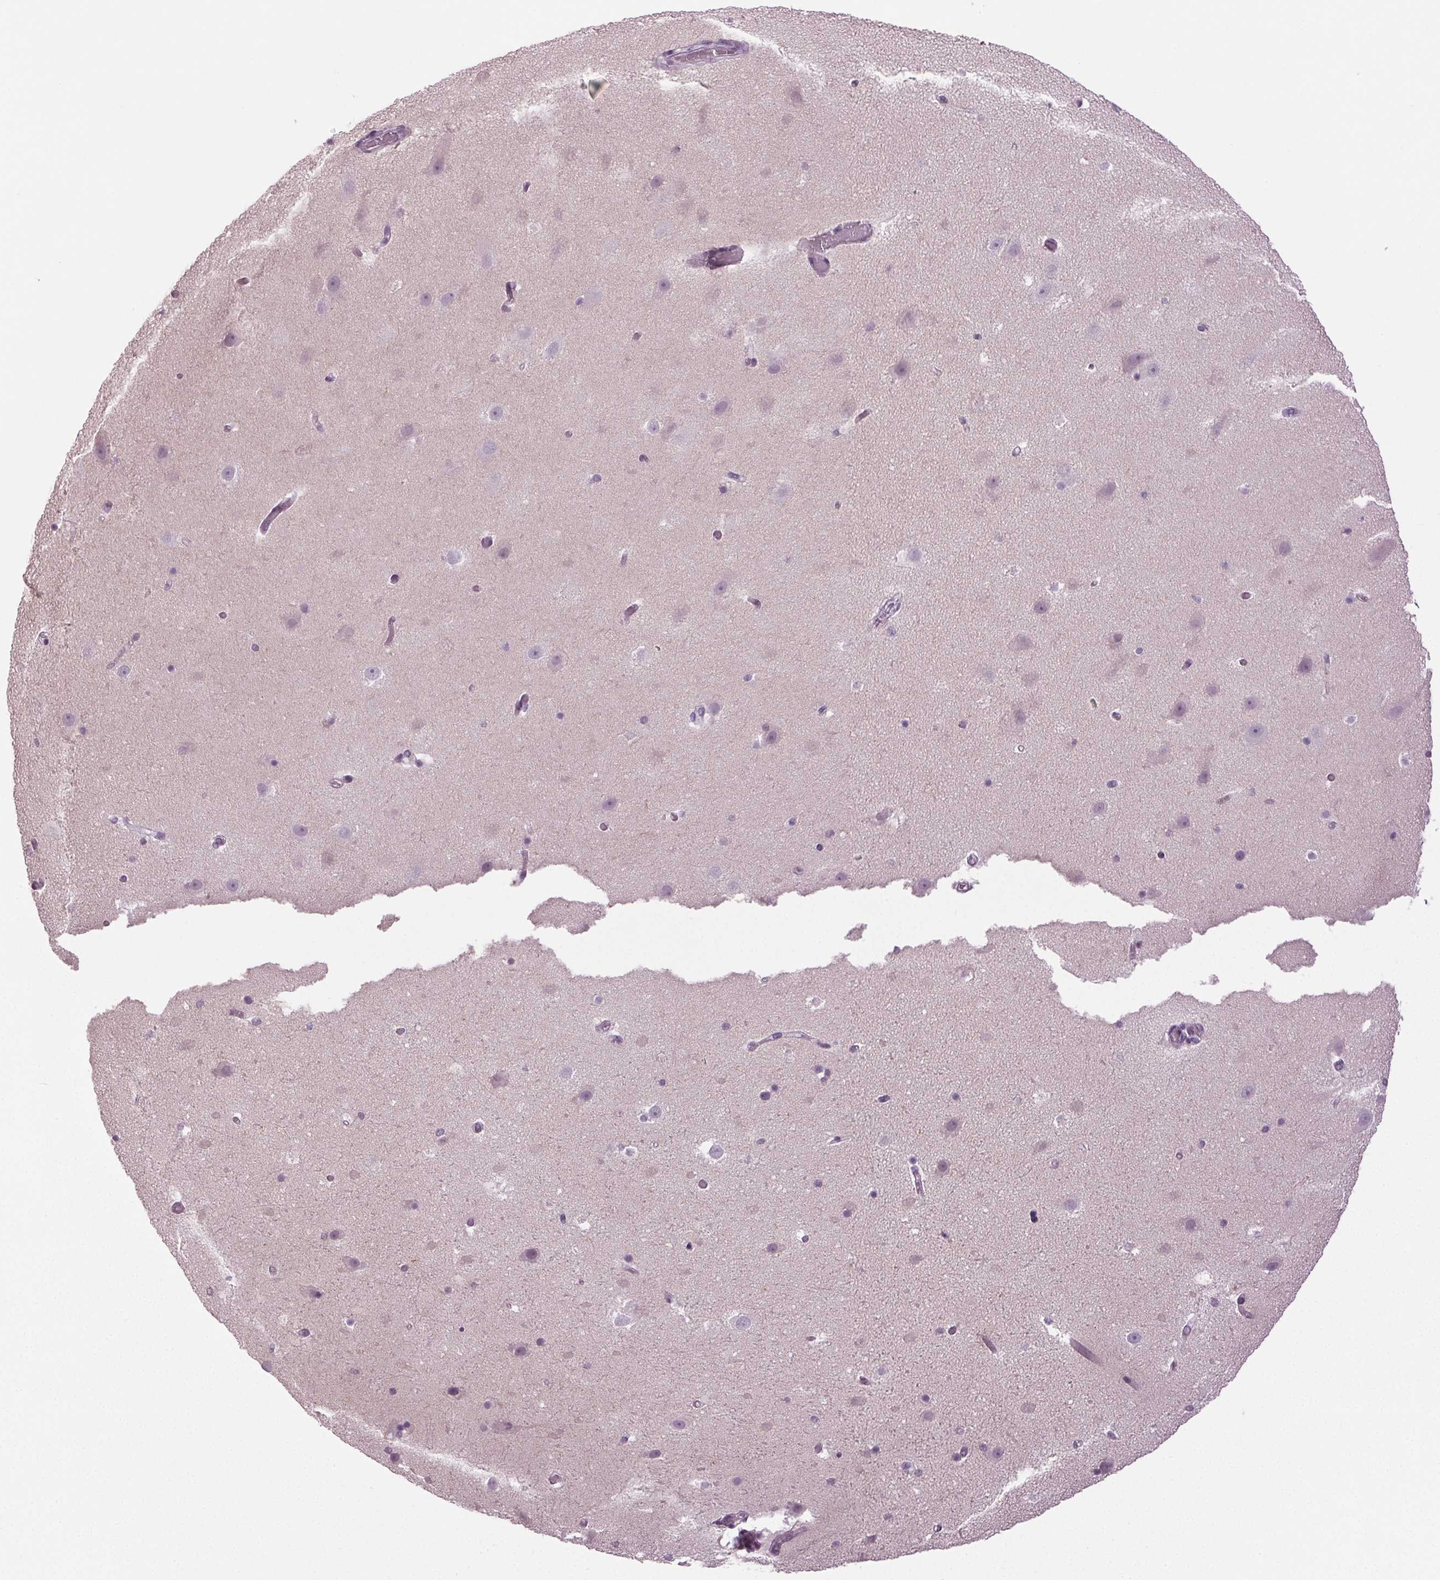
{"staining": {"intensity": "negative", "quantity": "none", "location": "none"}, "tissue": "hippocampus", "cell_type": "Glial cells", "image_type": "normal", "snomed": [{"axis": "morphology", "description": "Normal tissue, NOS"}, {"axis": "topography", "description": "Hippocampus"}], "caption": "Immunohistochemical staining of normal hippocampus demonstrates no significant expression in glial cells. The staining is performed using DAB brown chromogen with nuclei counter-stained in using hematoxylin.", "gene": "DNAH12", "patient": {"sex": "male", "age": 26}}